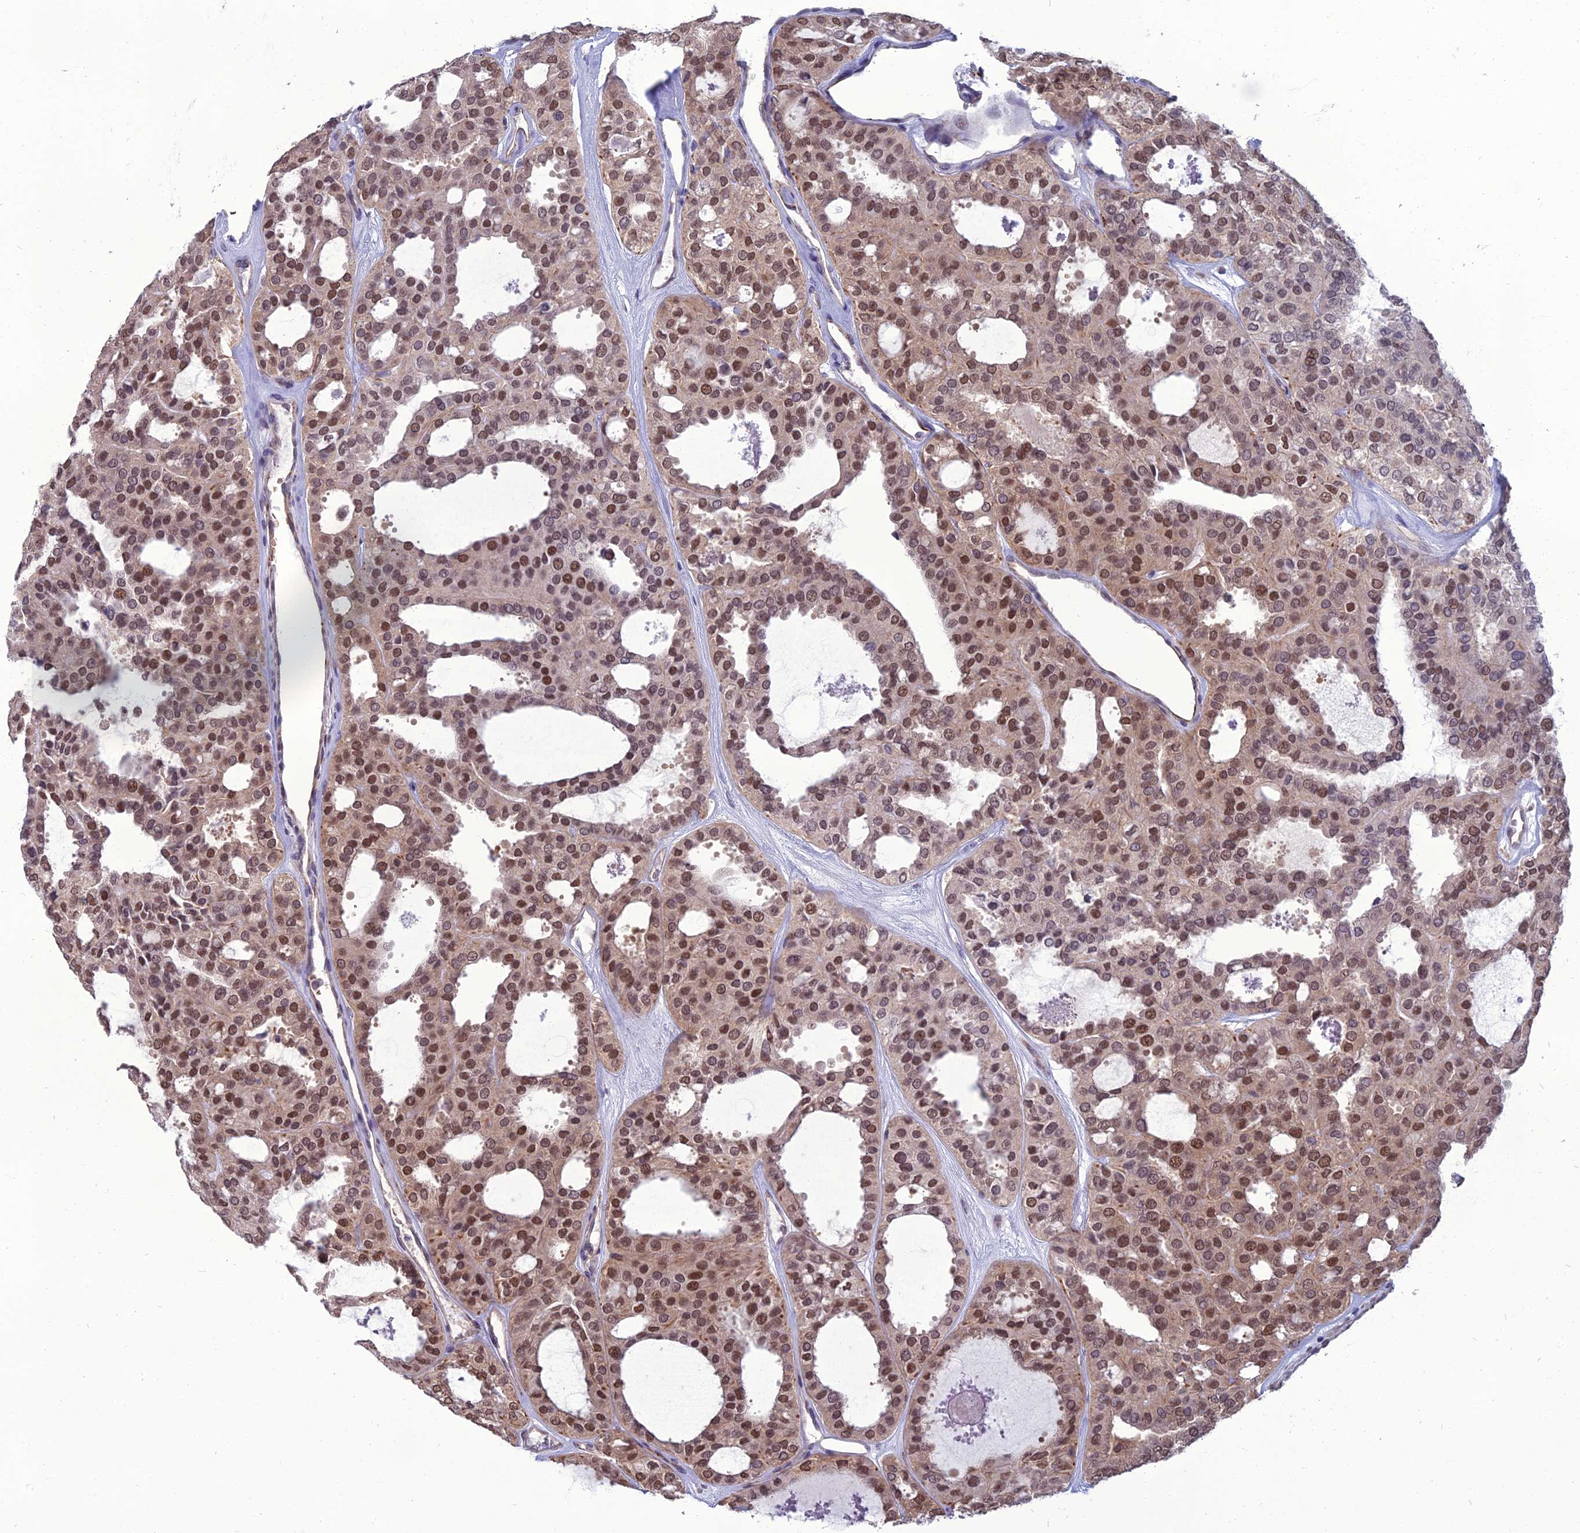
{"staining": {"intensity": "moderate", "quantity": ">75%", "location": "nuclear"}, "tissue": "thyroid cancer", "cell_type": "Tumor cells", "image_type": "cancer", "snomed": [{"axis": "morphology", "description": "Follicular adenoma carcinoma, NOS"}, {"axis": "topography", "description": "Thyroid gland"}], "caption": "Immunohistochemistry staining of thyroid cancer, which demonstrates medium levels of moderate nuclear positivity in approximately >75% of tumor cells indicating moderate nuclear protein expression. The staining was performed using DAB (brown) for protein detection and nuclei were counterstained in hematoxylin (blue).", "gene": "NR4A3", "patient": {"sex": "male", "age": 75}}